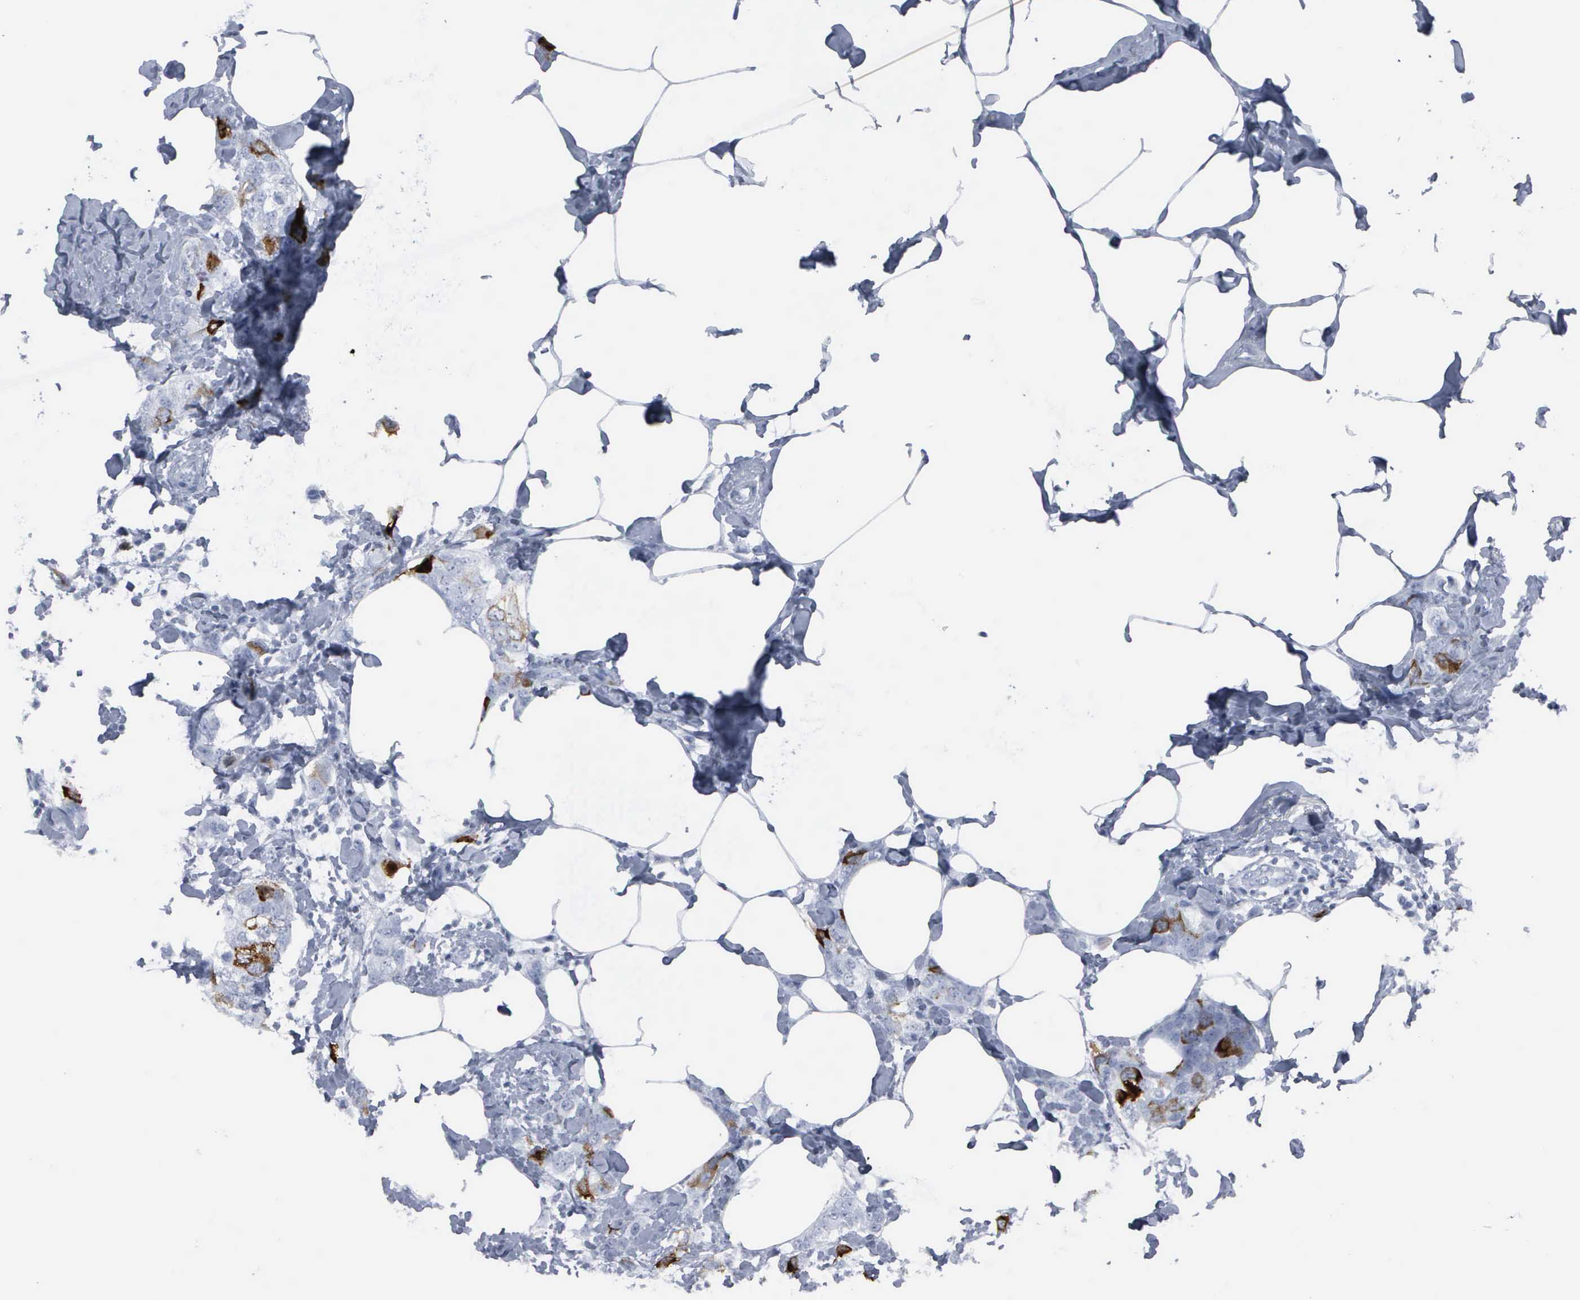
{"staining": {"intensity": "moderate", "quantity": "<25%", "location": "cytoplasmic/membranous,nuclear"}, "tissue": "breast cancer", "cell_type": "Tumor cells", "image_type": "cancer", "snomed": [{"axis": "morphology", "description": "Normal tissue, NOS"}, {"axis": "morphology", "description": "Duct carcinoma"}, {"axis": "topography", "description": "Breast"}], "caption": "Breast intraductal carcinoma stained with a protein marker reveals moderate staining in tumor cells.", "gene": "CCNB1", "patient": {"sex": "female", "age": 50}}